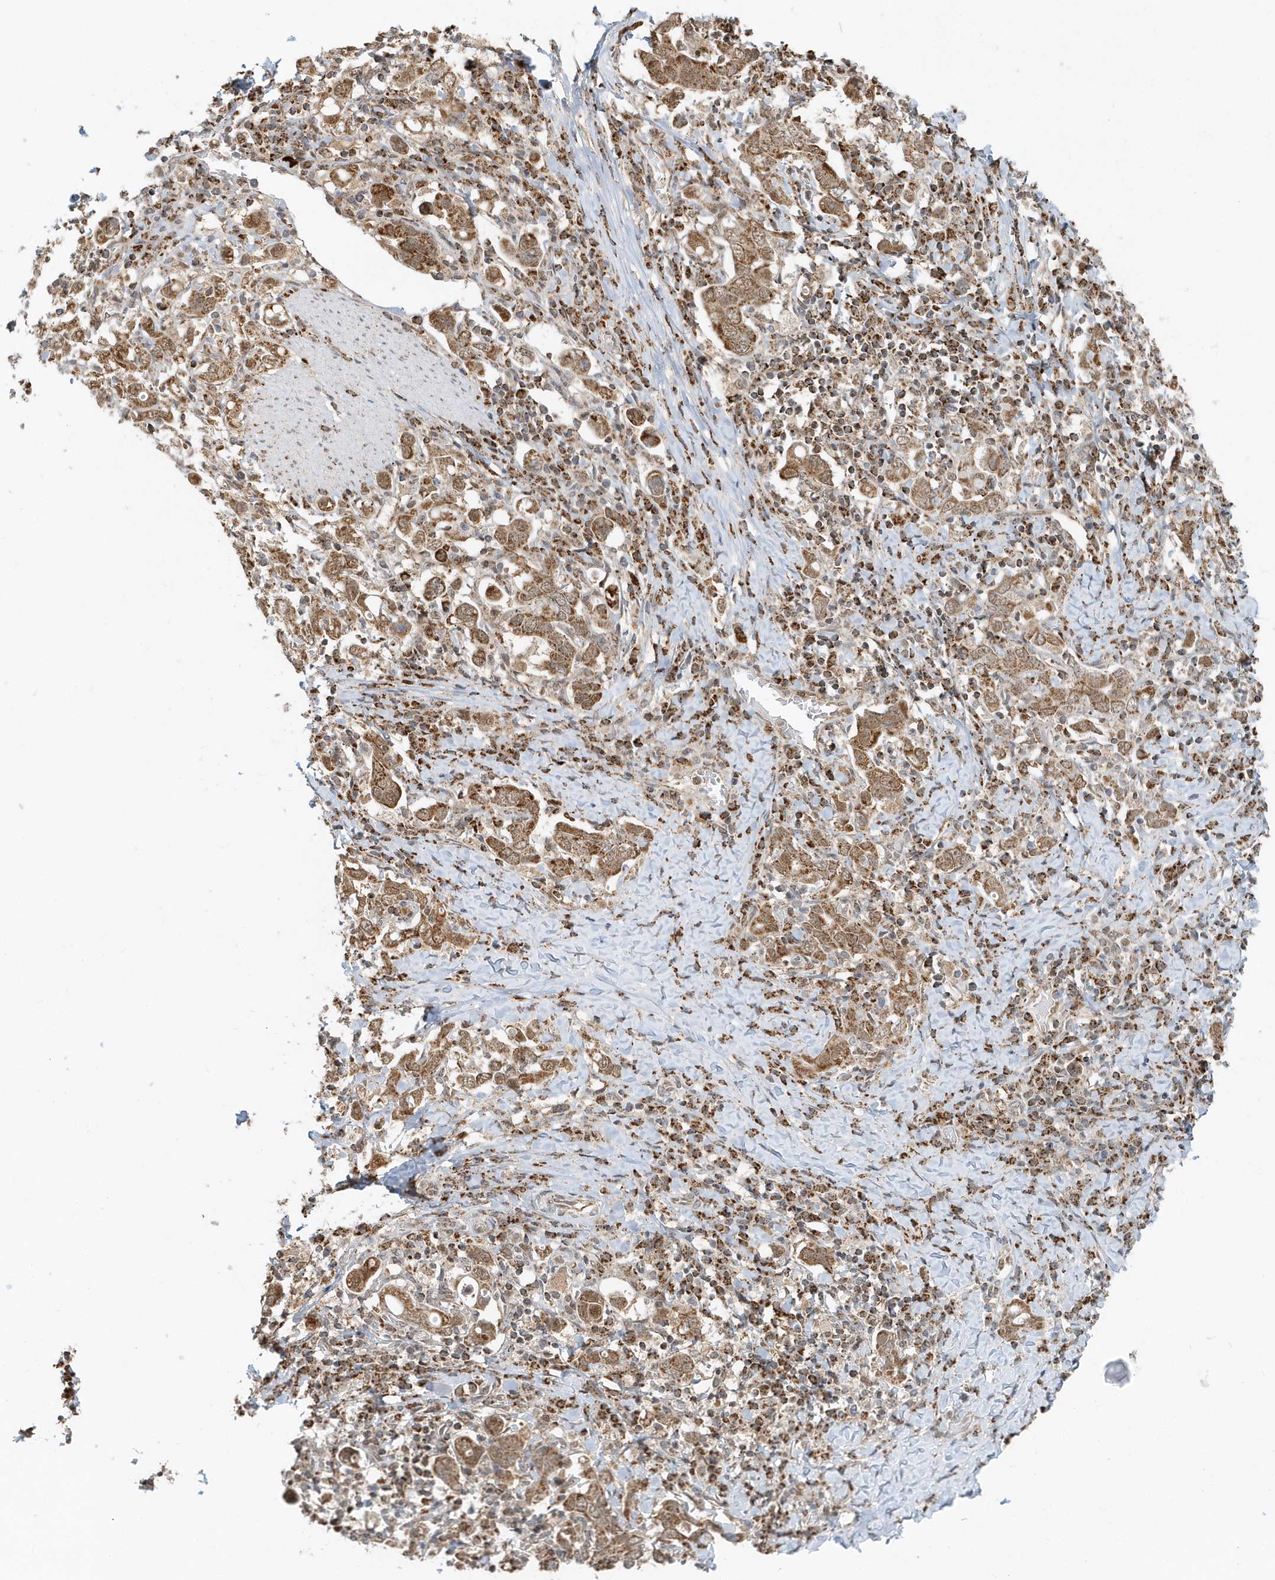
{"staining": {"intensity": "moderate", "quantity": ">75%", "location": "cytoplasmic/membranous,nuclear"}, "tissue": "stomach cancer", "cell_type": "Tumor cells", "image_type": "cancer", "snomed": [{"axis": "morphology", "description": "Adenocarcinoma, NOS"}, {"axis": "topography", "description": "Stomach, upper"}], "caption": "High-magnification brightfield microscopy of stomach adenocarcinoma stained with DAB (brown) and counterstained with hematoxylin (blue). tumor cells exhibit moderate cytoplasmic/membranous and nuclear staining is present in about>75% of cells.", "gene": "PSMD6", "patient": {"sex": "male", "age": 62}}